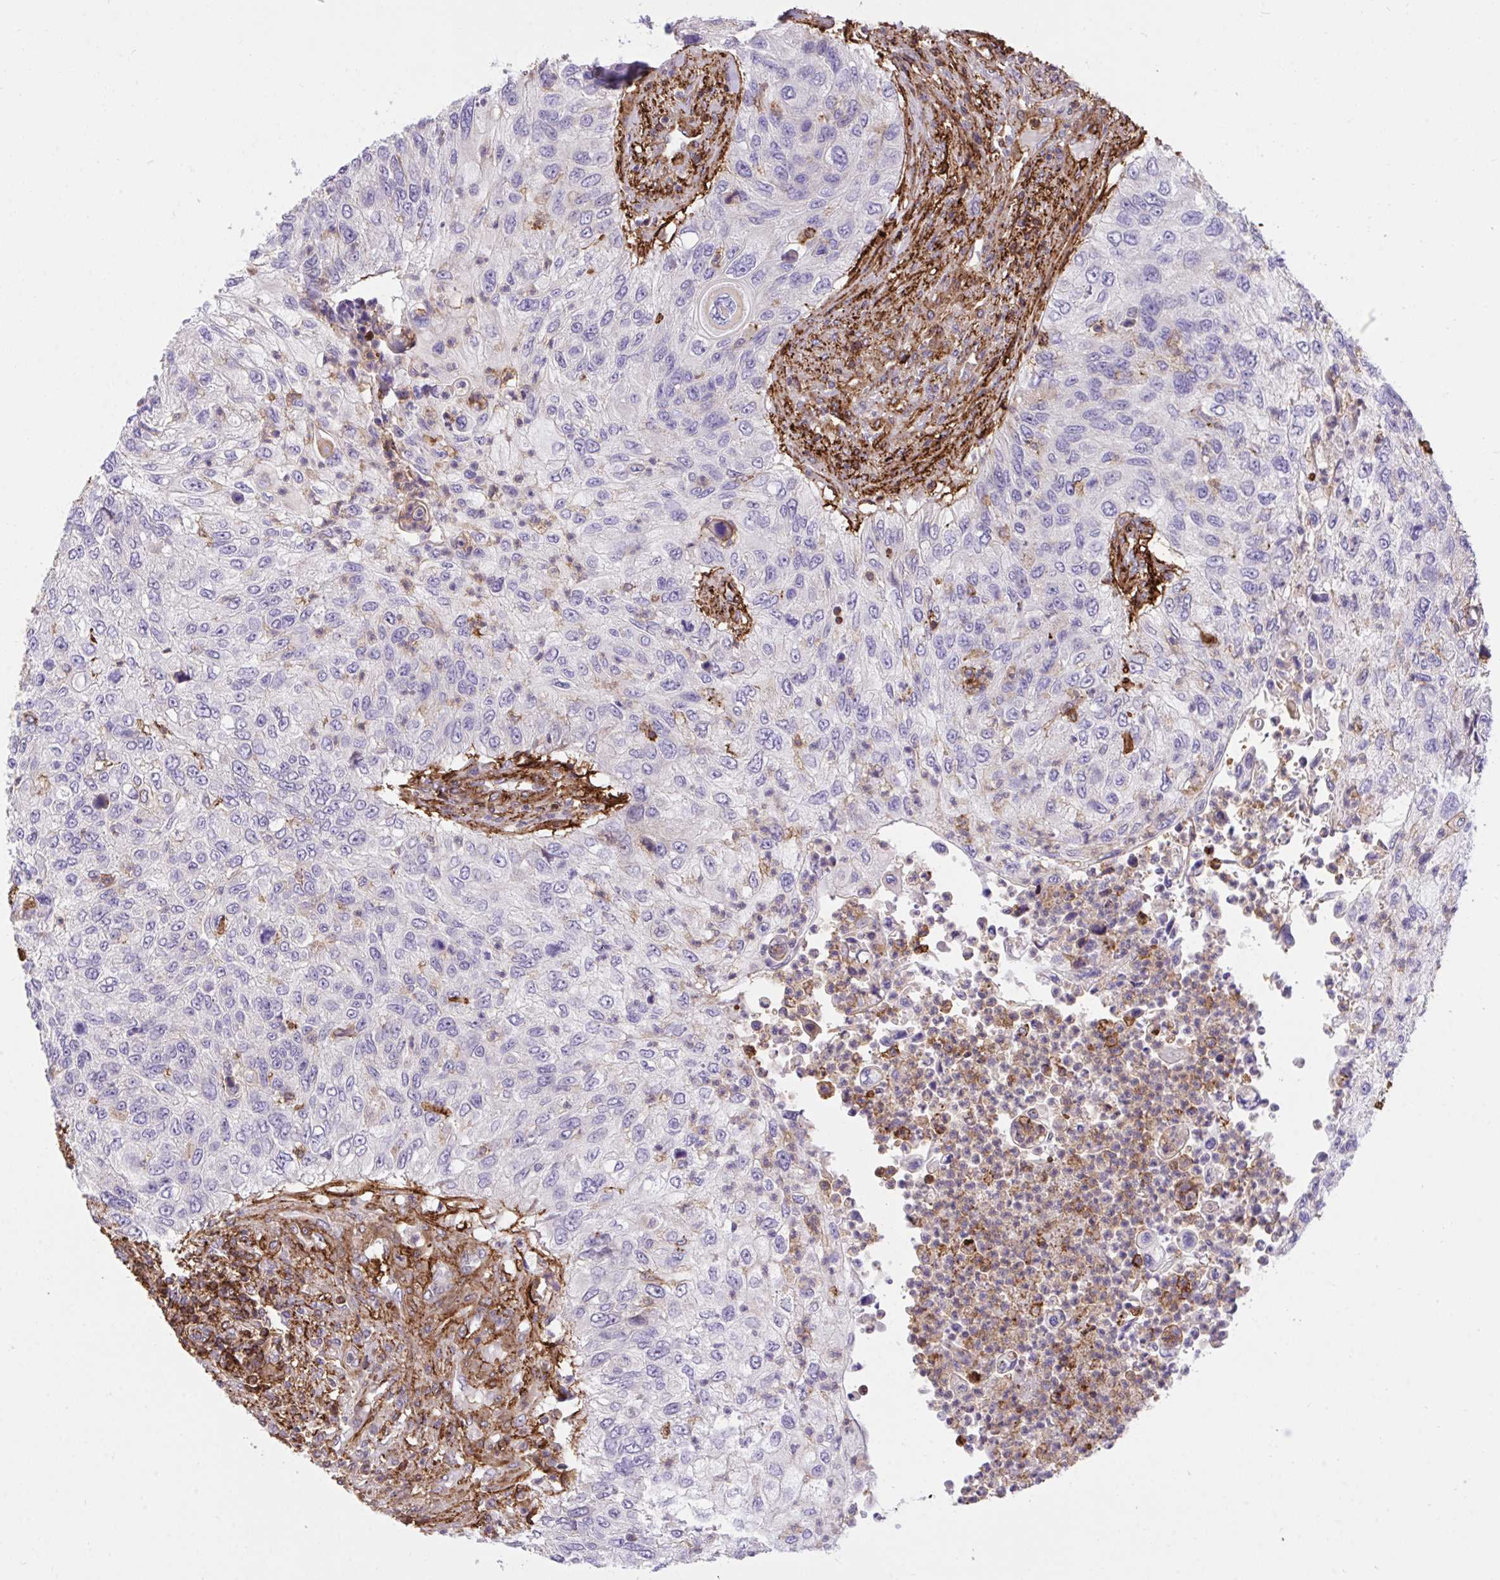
{"staining": {"intensity": "negative", "quantity": "none", "location": "none"}, "tissue": "urothelial cancer", "cell_type": "Tumor cells", "image_type": "cancer", "snomed": [{"axis": "morphology", "description": "Urothelial carcinoma, High grade"}, {"axis": "topography", "description": "Urinary bladder"}], "caption": "High magnification brightfield microscopy of urothelial carcinoma (high-grade) stained with DAB (brown) and counterstained with hematoxylin (blue): tumor cells show no significant positivity. (Brightfield microscopy of DAB (3,3'-diaminobenzidine) immunohistochemistry (IHC) at high magnification).", "gene": "ERI1", "patient": {"sex": "female", "age": 60}}